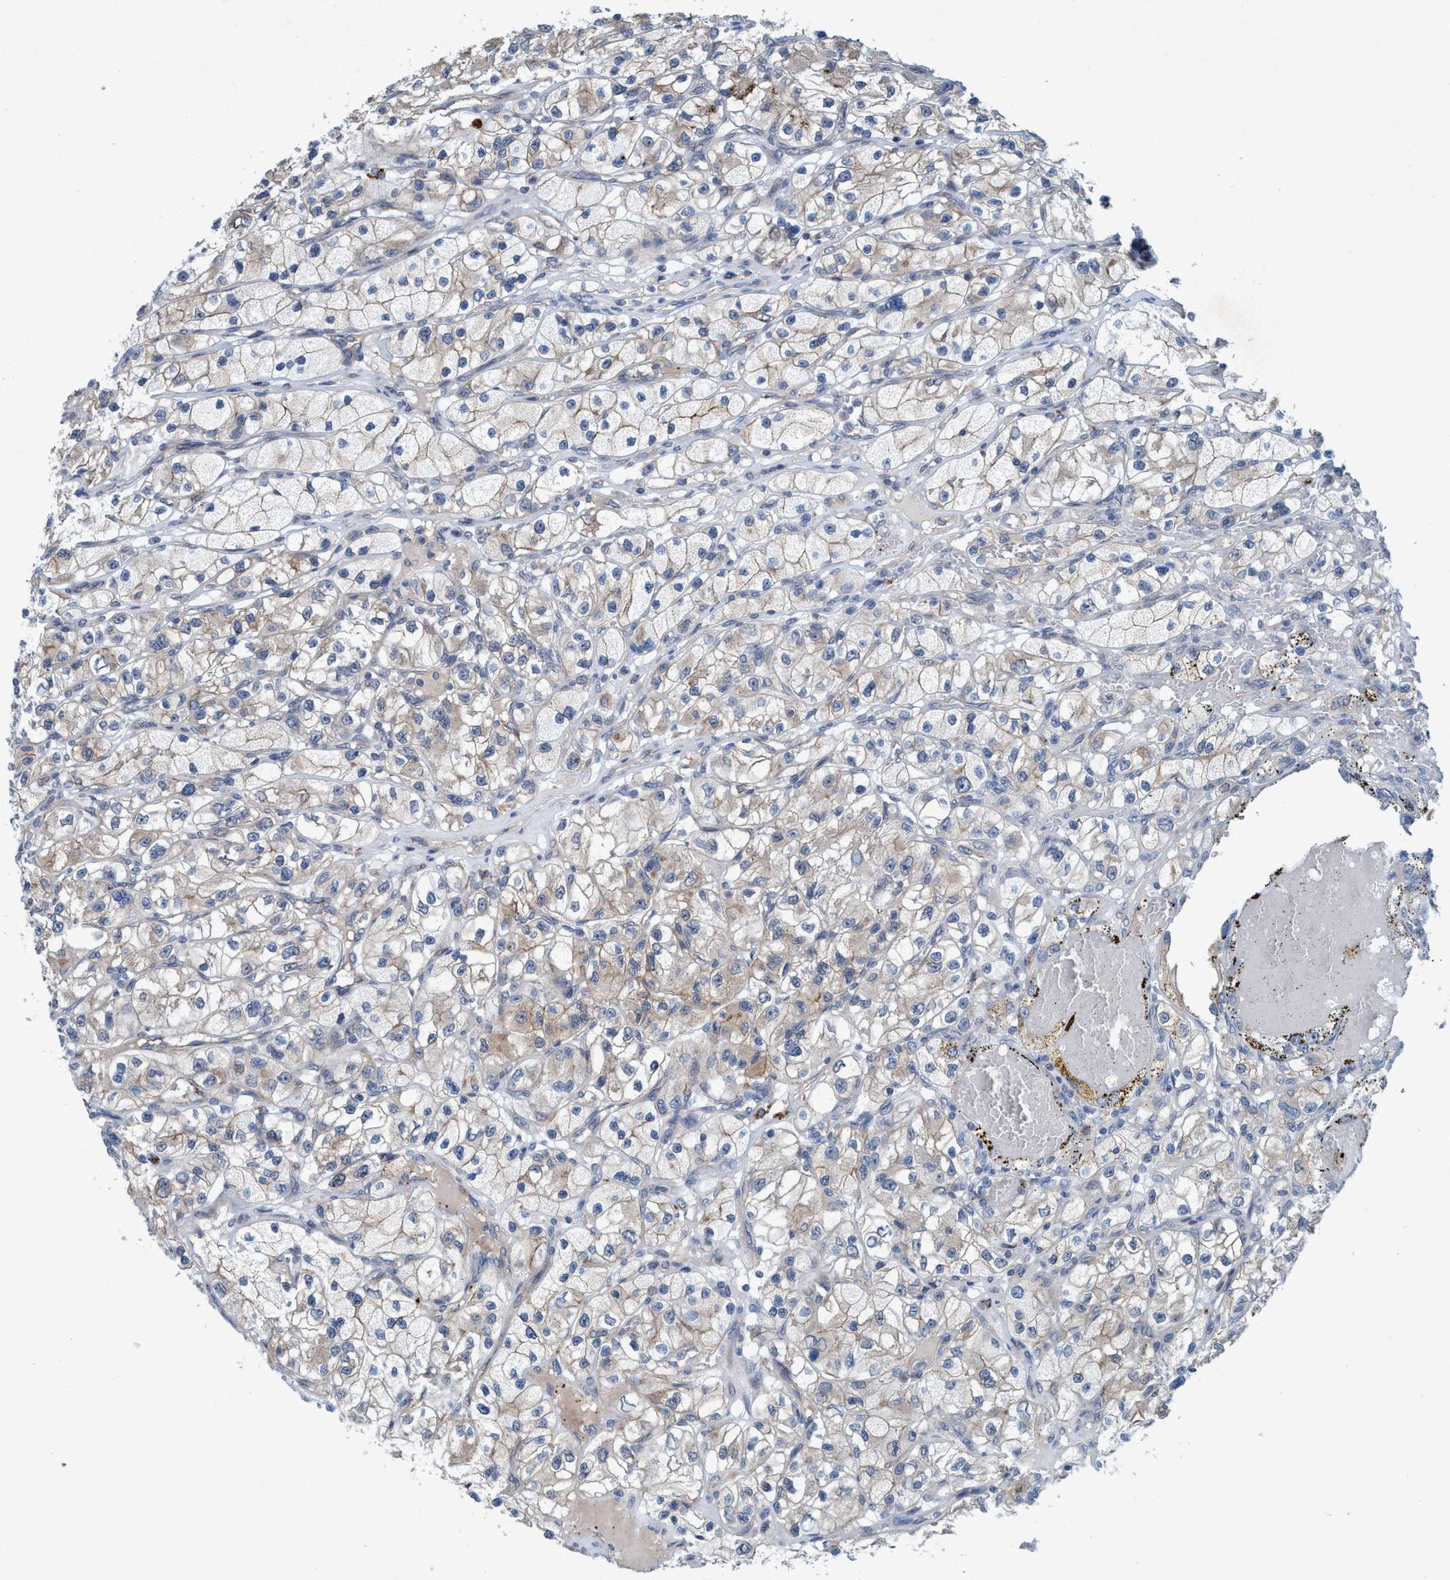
{"staining": {"intensity": "weak", "quantity": "<25%", "location": "cytoplasmic/membranous"}, "tissue": "renal cancer", "cell_type": "Tumor cells", "image_type": "cancer", "snomed": [{"axis": "morphology", "description": "Adenocarcinoma, NOS"}, {"axis": "topography", "description": "Kidney"}], "caption": "Immunohistochemical staining of human renal cancer (adenocarcinoma) reveals no significant staining in tumor cells.", "gene": "TRIM65", "patient": {"sex": "female", "age": 57}}